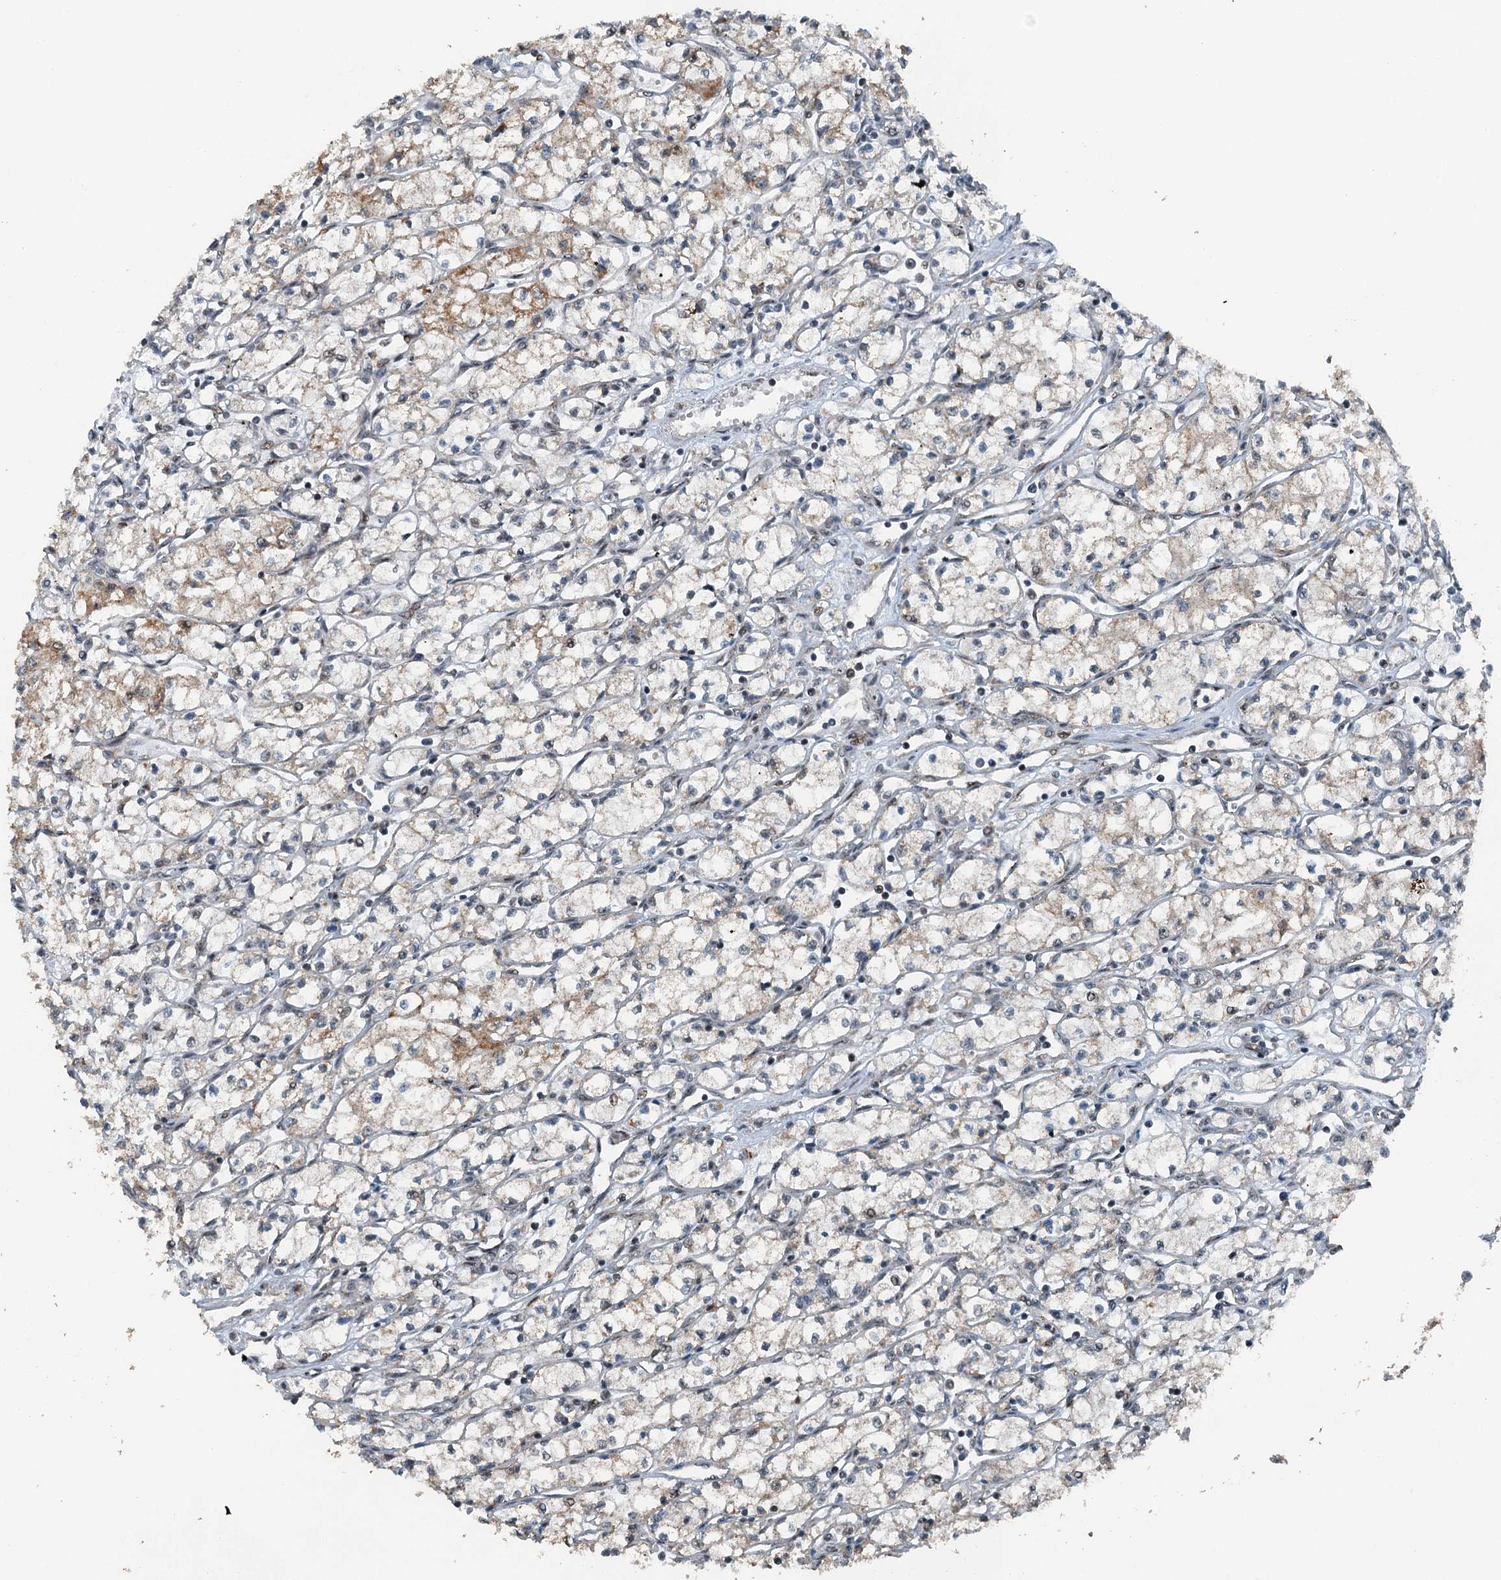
{"staining": {"intensity": "moderate", "quantity": "<25%", "location": "cytoplasmic/membranous"}, "tissue": "renal cancer", "cell_type": "Tumor cells", "image_type": "cancer", "snomed": [{"axis": "morphology", "description": "Adenocarcinoma, NOS"}, {"axis": "topography", "description": "Kidney"}], "caption": "IHC image of human renal cancer stained for a protein (brown), which displays low levels of moderate cytoplasmic/membranous positivity in about <25% of tumor cells.", "gene": "BMERB1", "patient": {"sex": "male", "age": 59}}